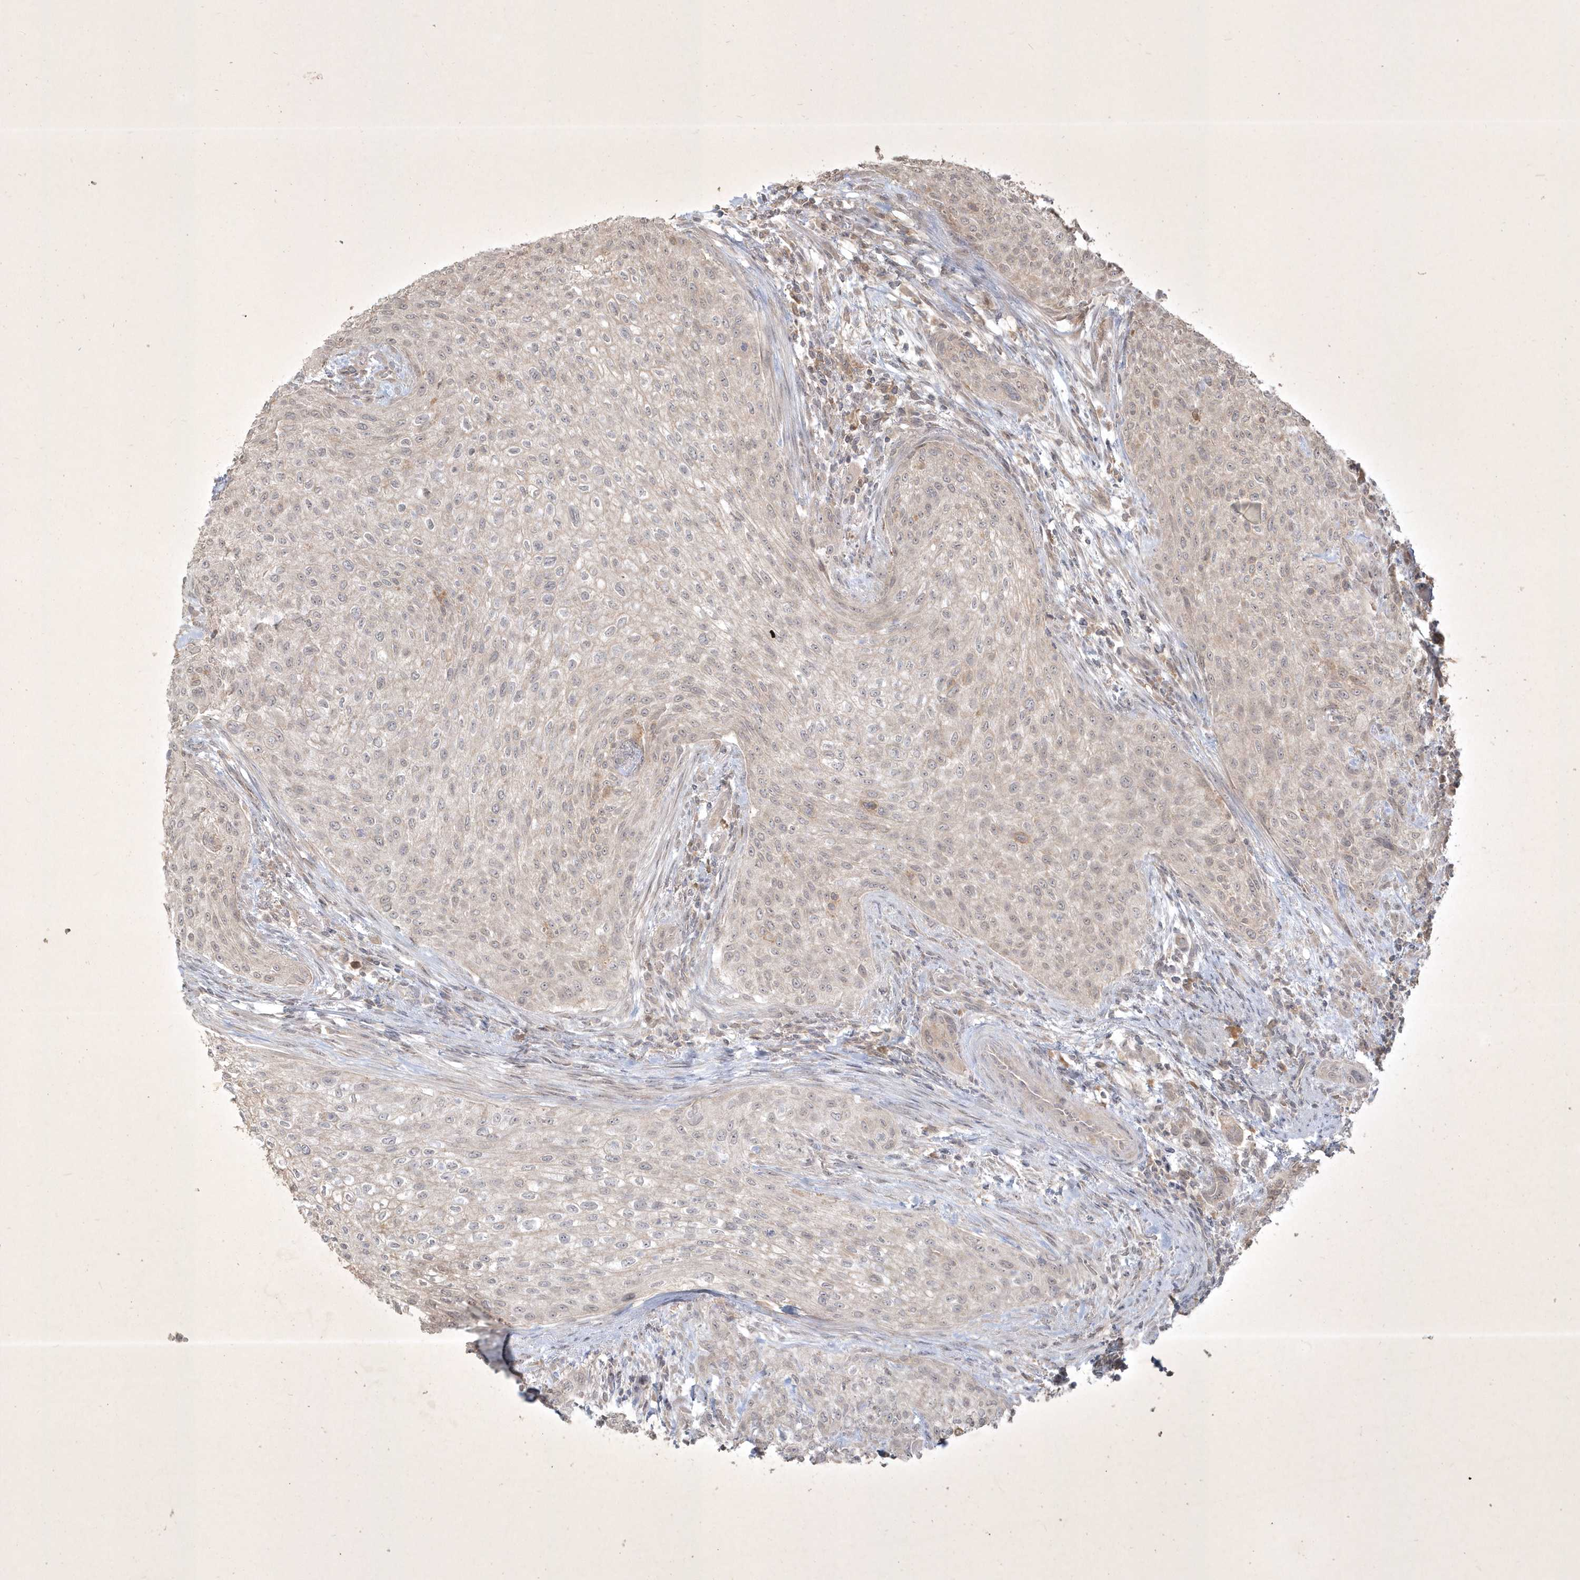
{"staining": {"intensity": "negative", "quantity": "none", "location": "none"}, "tissue": "urothelial cancer", "cell_type": "Tumor cells", "image_type": "cancer", "snomed": [{"axis": "morphology", "description": "Urothelial carcinoma, High grade"}, {"axis": "topography", "description": "Urinary bladder"}], "caption": "A high-resolution image shows immunohistochemistry (IHC) staining of urothelial carcinoma (high-grade), which exhibits no significant staining in tumor cells.", "gene": "BOD1", "patient": {"sex": "male", "age": 35}}